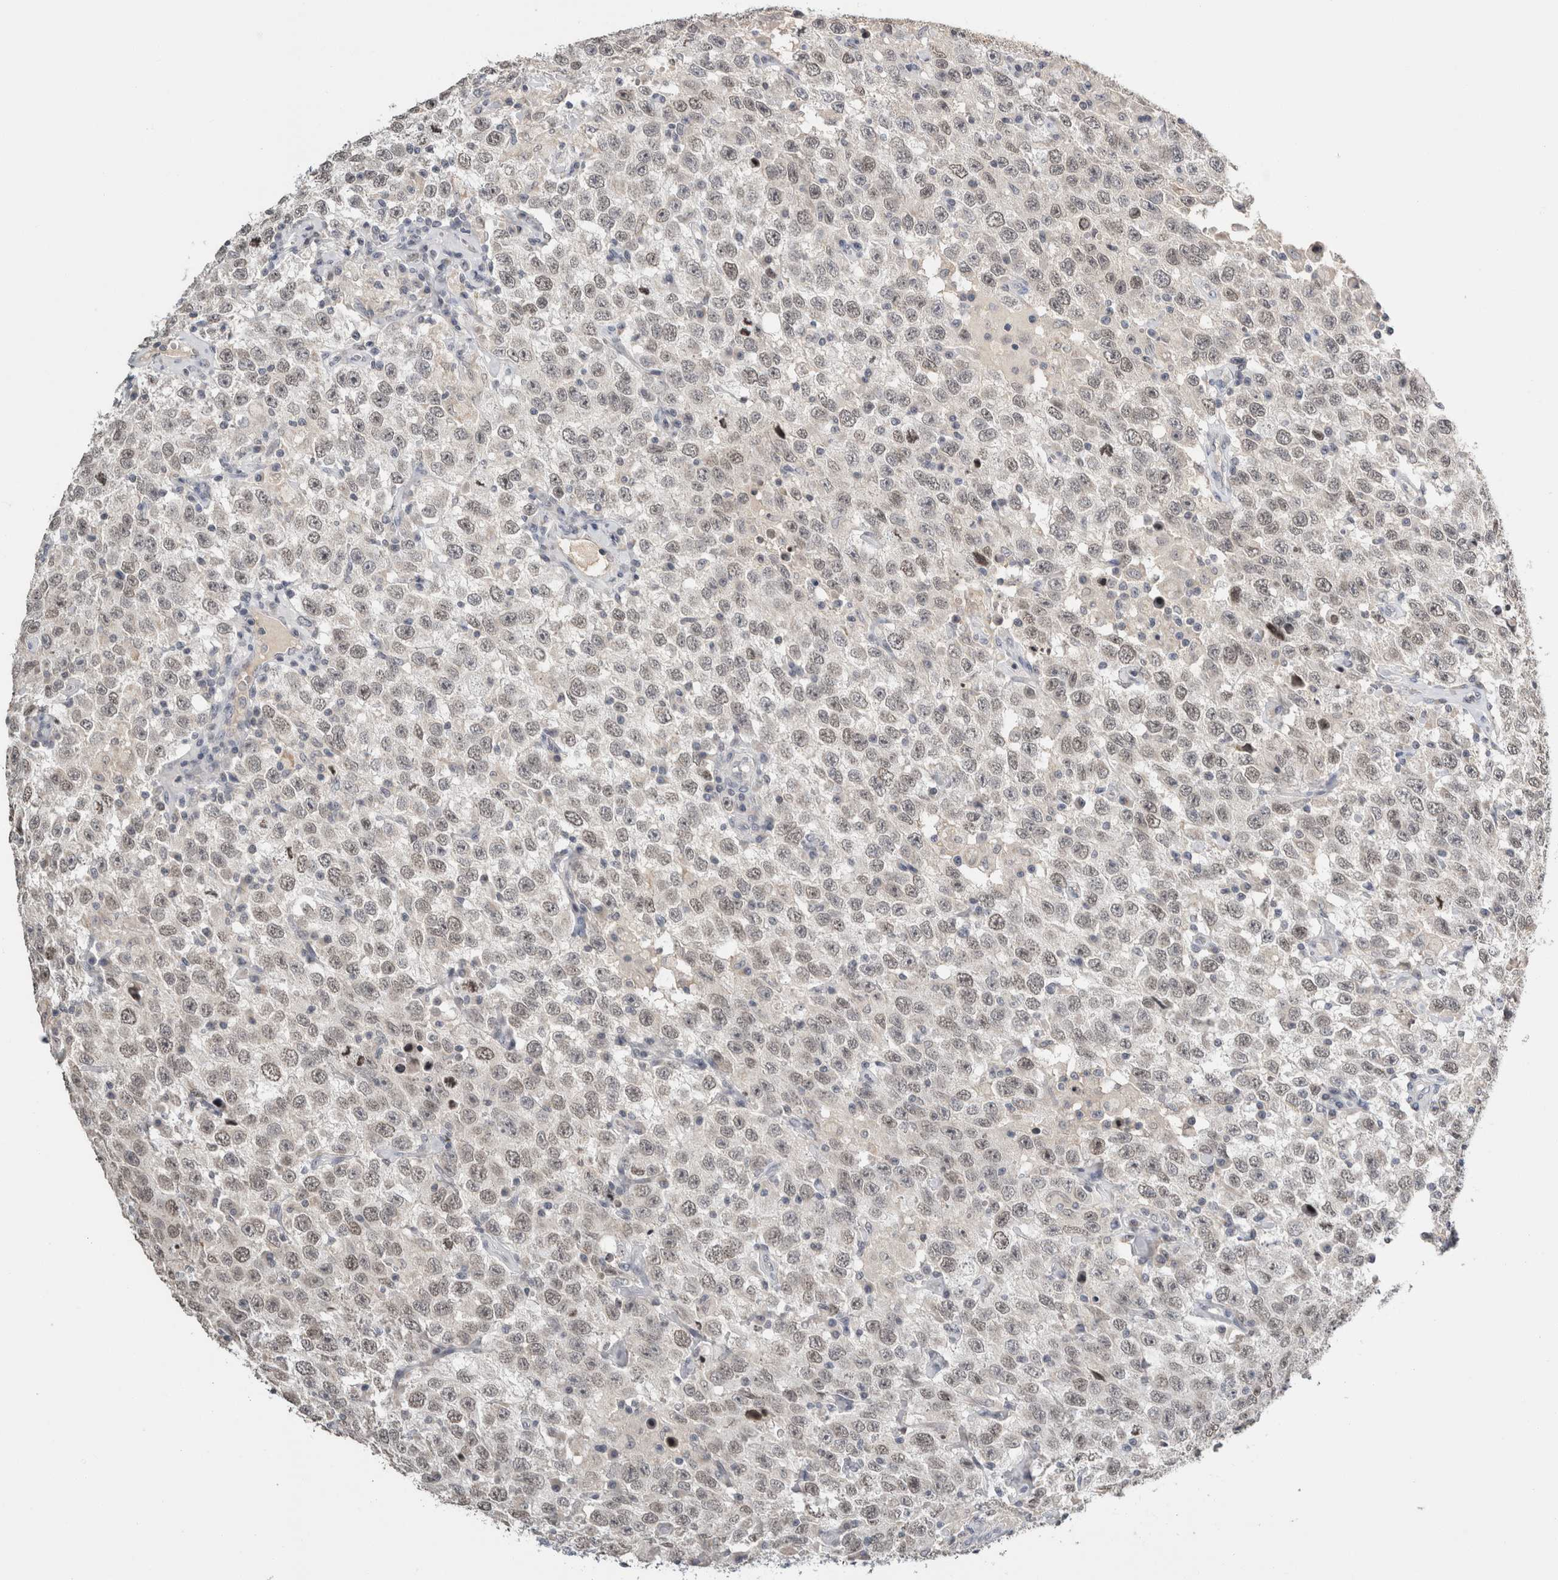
{"staining": {"intensity": "weak", "quantity": "25%-75%", "location": "nuclear"}, "tissue": "testis cancer", "cell_type": "Tumor cells", "image_type": "cancer", "snomed": [{"axis": "morphology", "description": "Seminoma, NOS"}, {"axis": "topography", "description": "Testis"}], "caption": "A micrograph showing weak nuclear staining in about 25%-75% of tumor cells in seminoma (testis), as visualized by brown immunohistochemical staining.", "gene": "CRAT", "patient": {"sex": "male", "age": 41}}